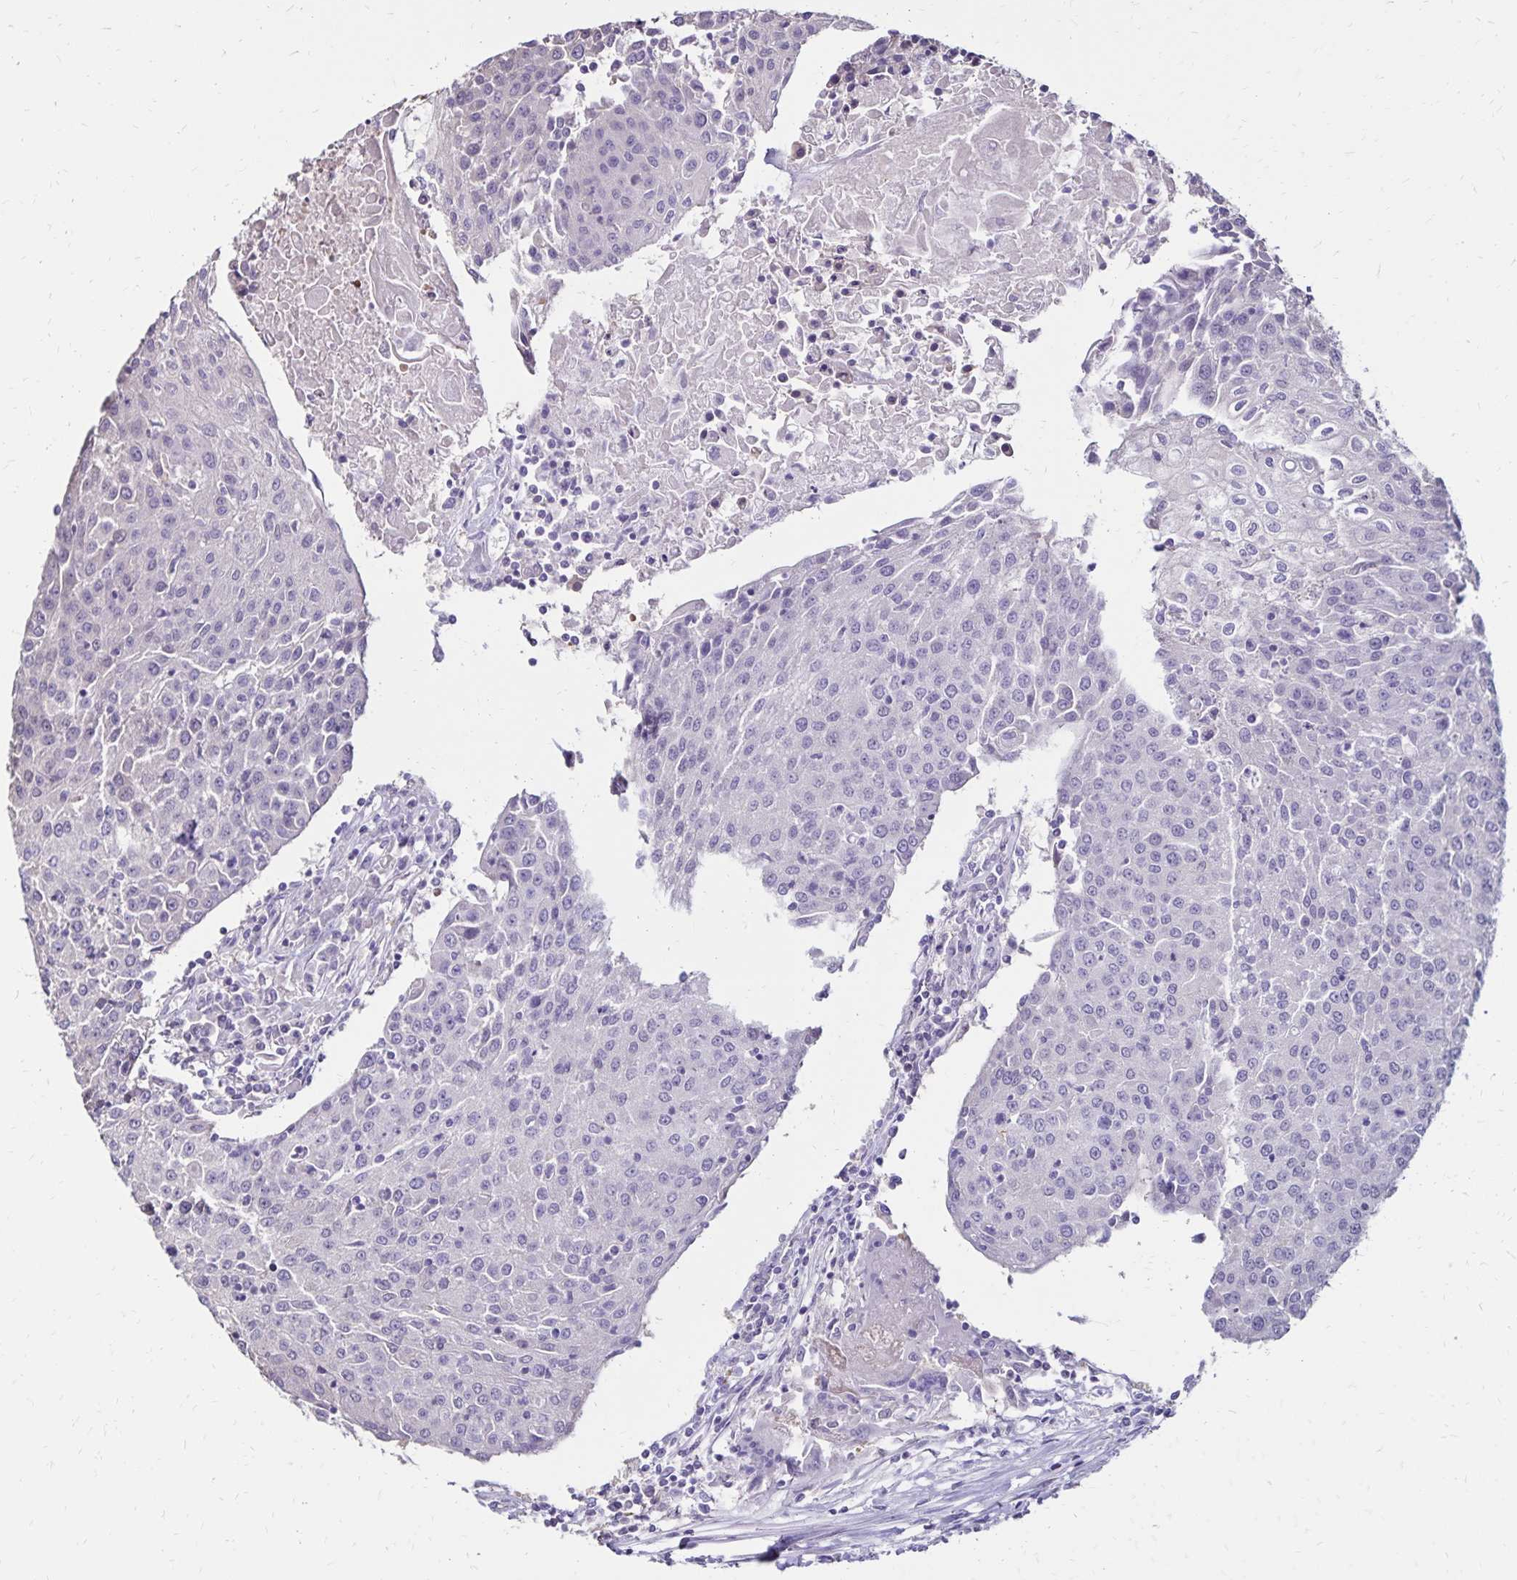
{"staining": {"intensity": "negative", "quantity": "none", "location": "none"}, "tissue": "urothelial cancer", "cell_type": "Tumor cells", "image_type": "cancer", "snomed": [{"axis": "morphology", "description": "Urothelial carcinoma, High grade"}, {"axis": "topography", "description": "Urinary bladder"}], "caption": "The photomicrograph demonstrates no staining of tumor cells in high-grade urothelial carcinoma.", "gene": "SH3GL3", "patient": {"sex": "female", "age": 85}}